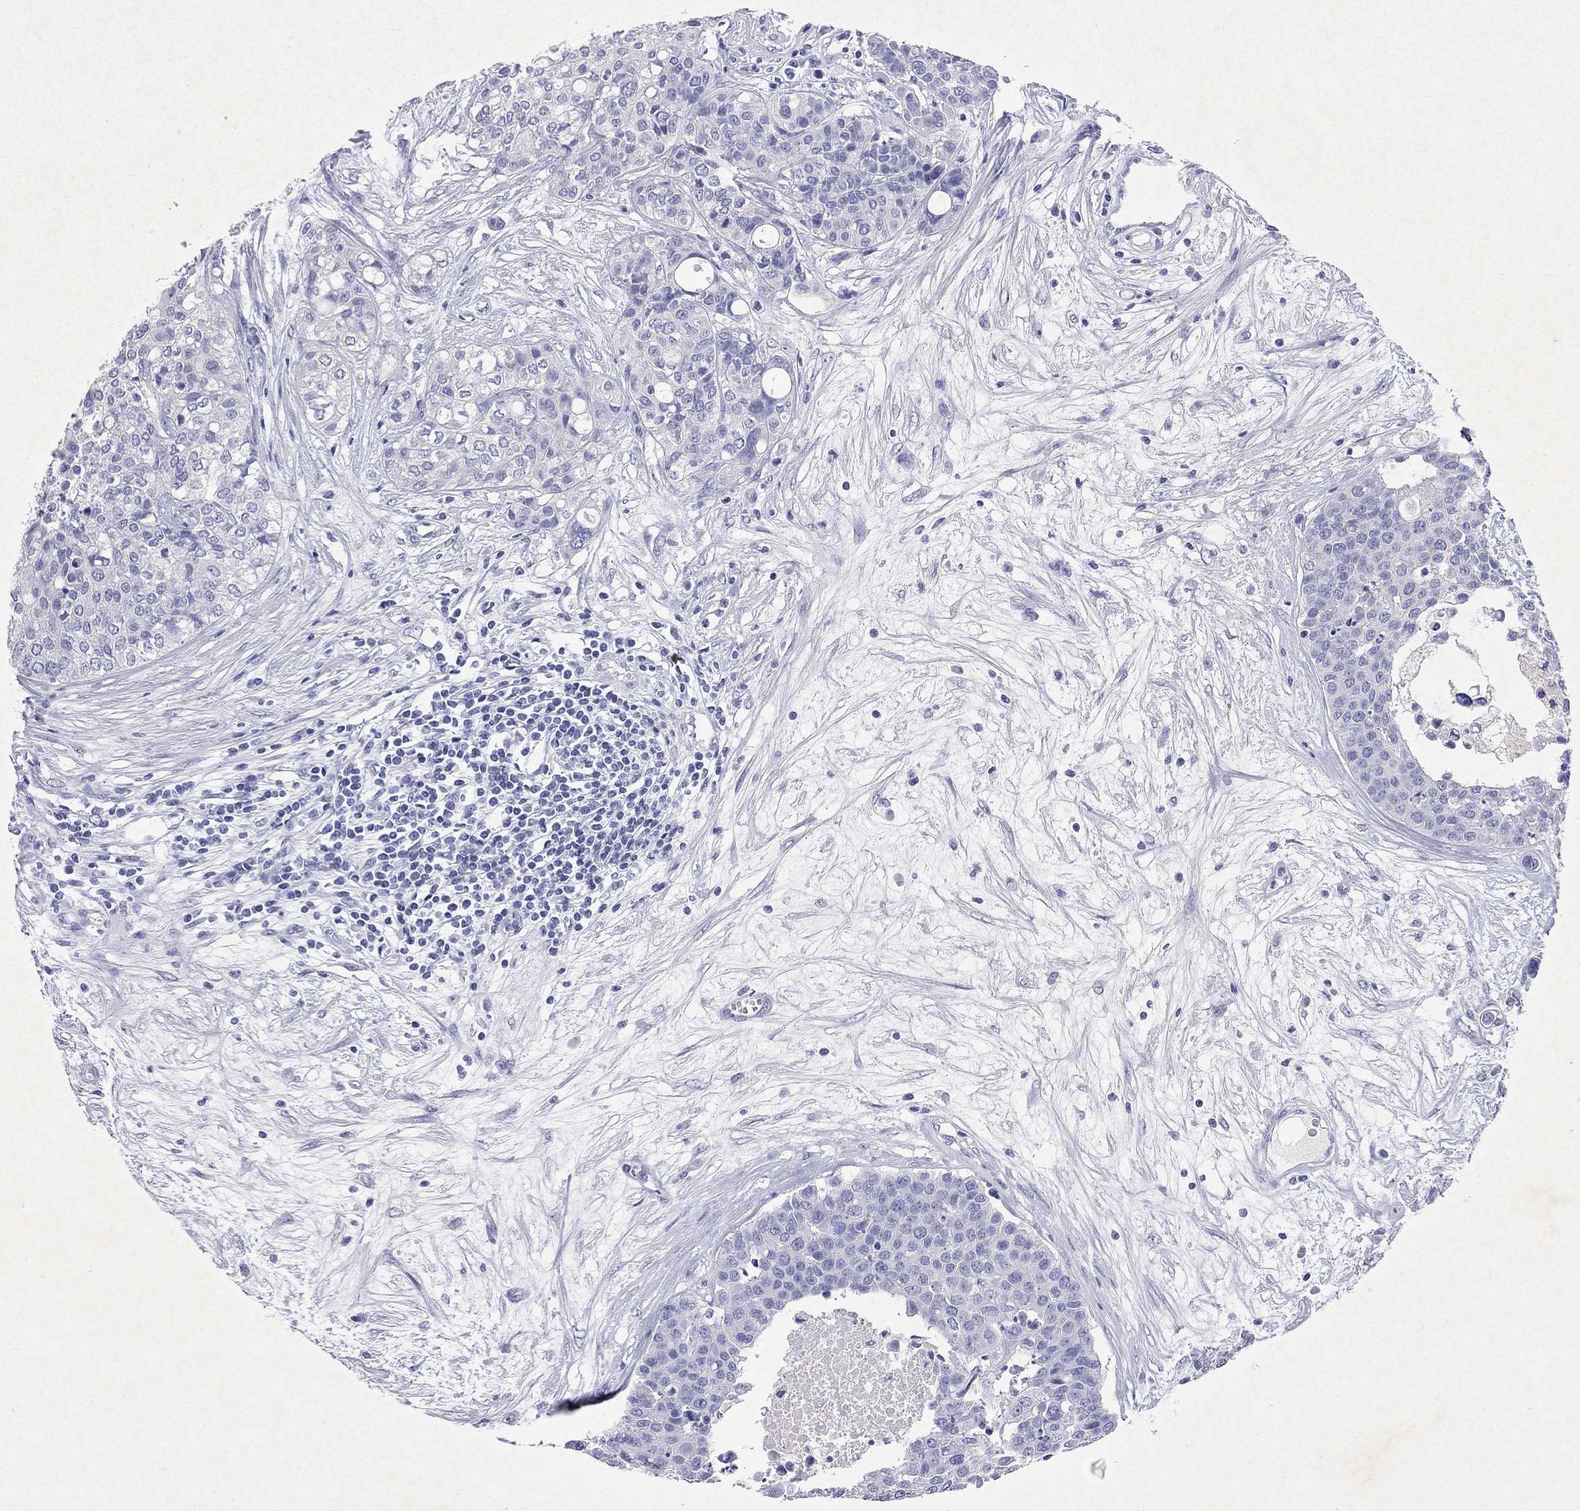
{"staining": {"intensity": "negative", "quantity": "none", "location": "none"}, "tissue": "carcinoid", "cell_type": "Tumor cells", "image_type": "cancer", "snomed": [{"axis": "morphology", "description": "Carcinoid, malignant, NOS"}, {"axis": "topography", "description": "Colon"}], "caption": "Immunohistochemistry histopathology image of neoplastic tissue: carcinoid stained with DAB shows no significant protein expression in tumor cells.", "gene": "ARMC12", "patient": {"sex": "male", "age": 81}}